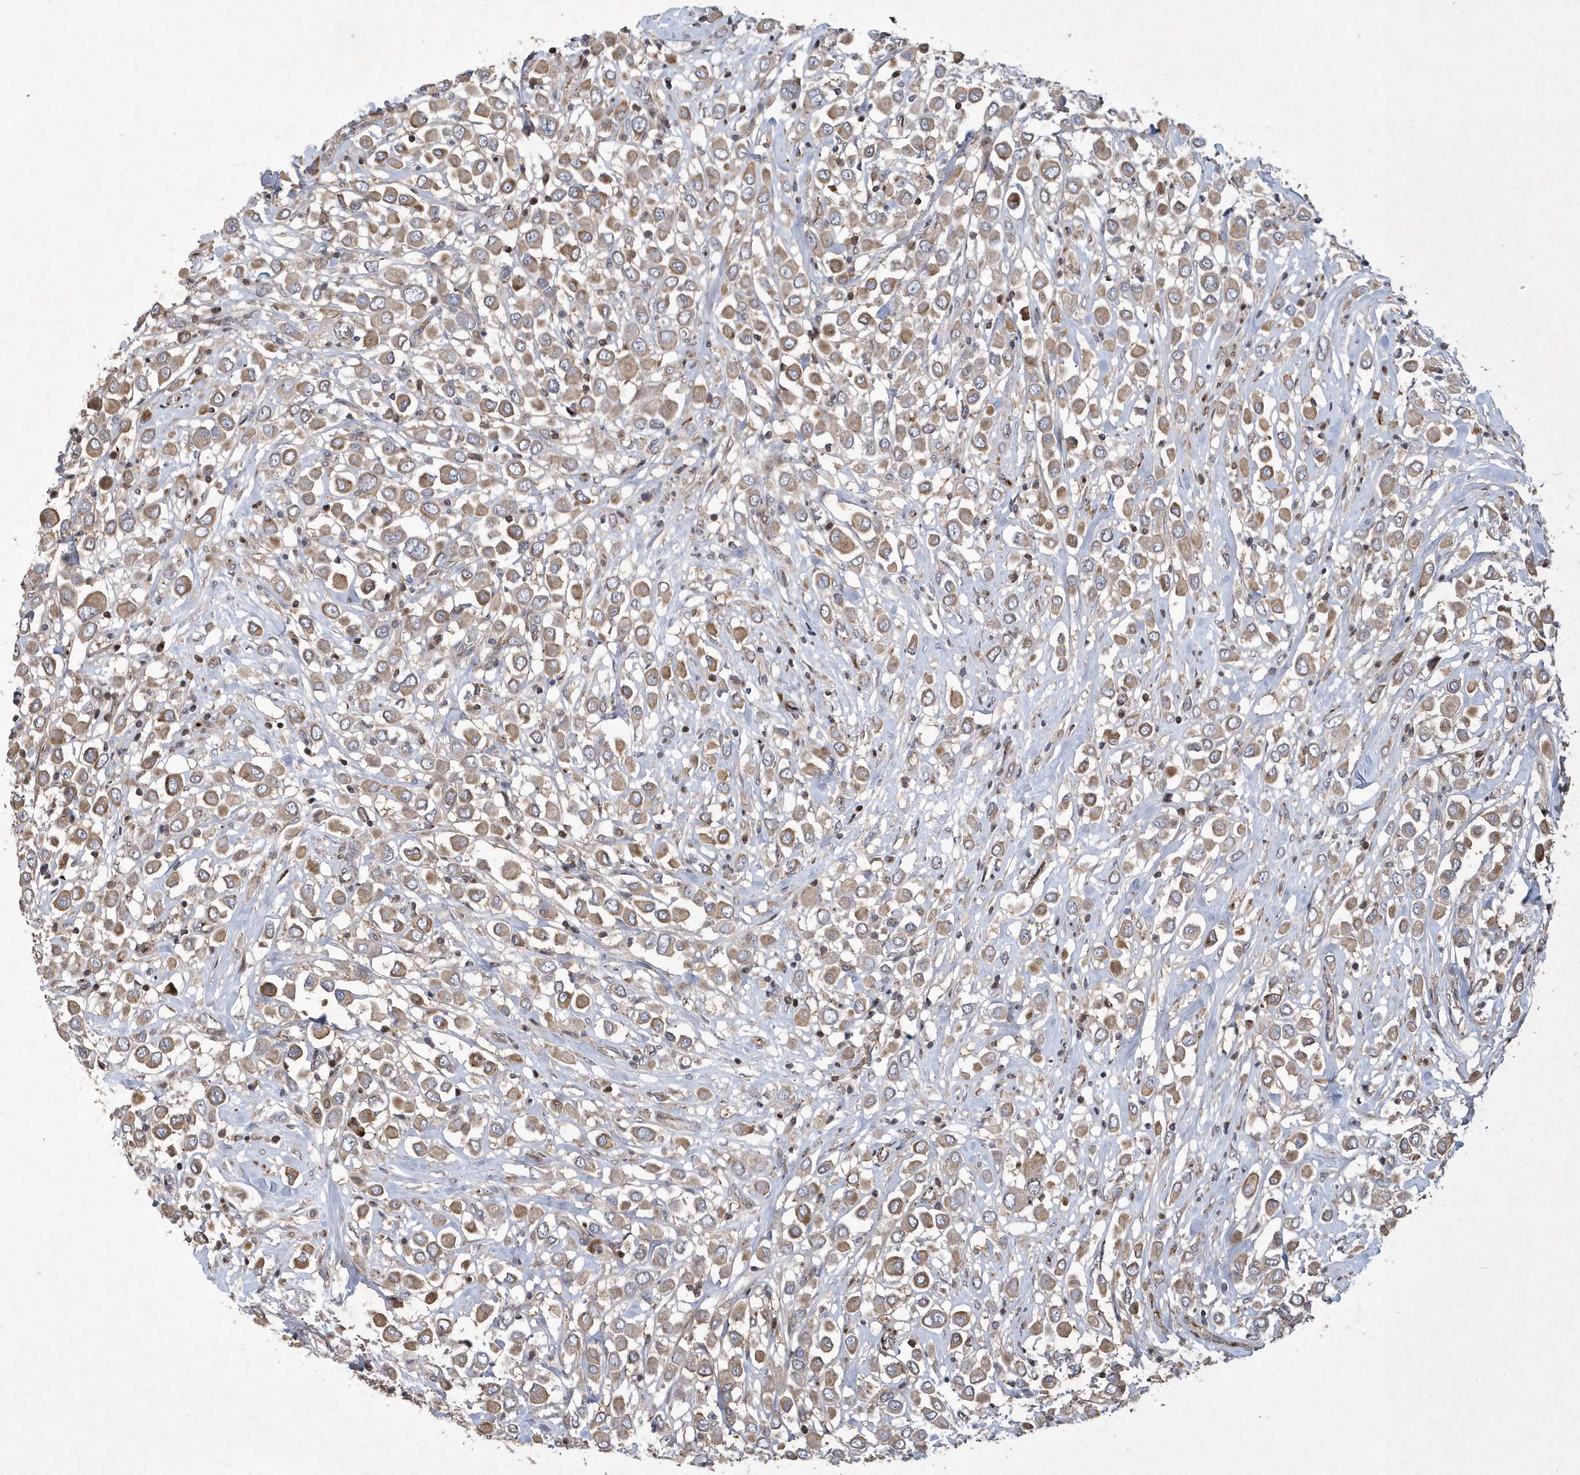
{"staining": {"intensity": "moderate", "quantity": ">75%", "location": "cytoplasmic/membranous"}, "tissue": "breast cancer", "cell_type": "Tumor cells", "image_type": "cancer", "snomed": [{"axis": "morphology", "description": "Duct carcinoma"}, {"axis": "topography", "description": "Breast"}], "caption": "Immunohistochemistry (IHC) staining of breast cancer, which demonstrates medium levels of moderate cytoplasmic/membranous staining in approximately >75% of tumor cells indicating moderate cytoplasmic/membranous protein expression. The staining was performed using DAB (brown) for protein detection and nuclei were counterstained in hematoxylin (blue).", "gene": "N4BP2", "patient": {"sex": "female", "age": 61}}